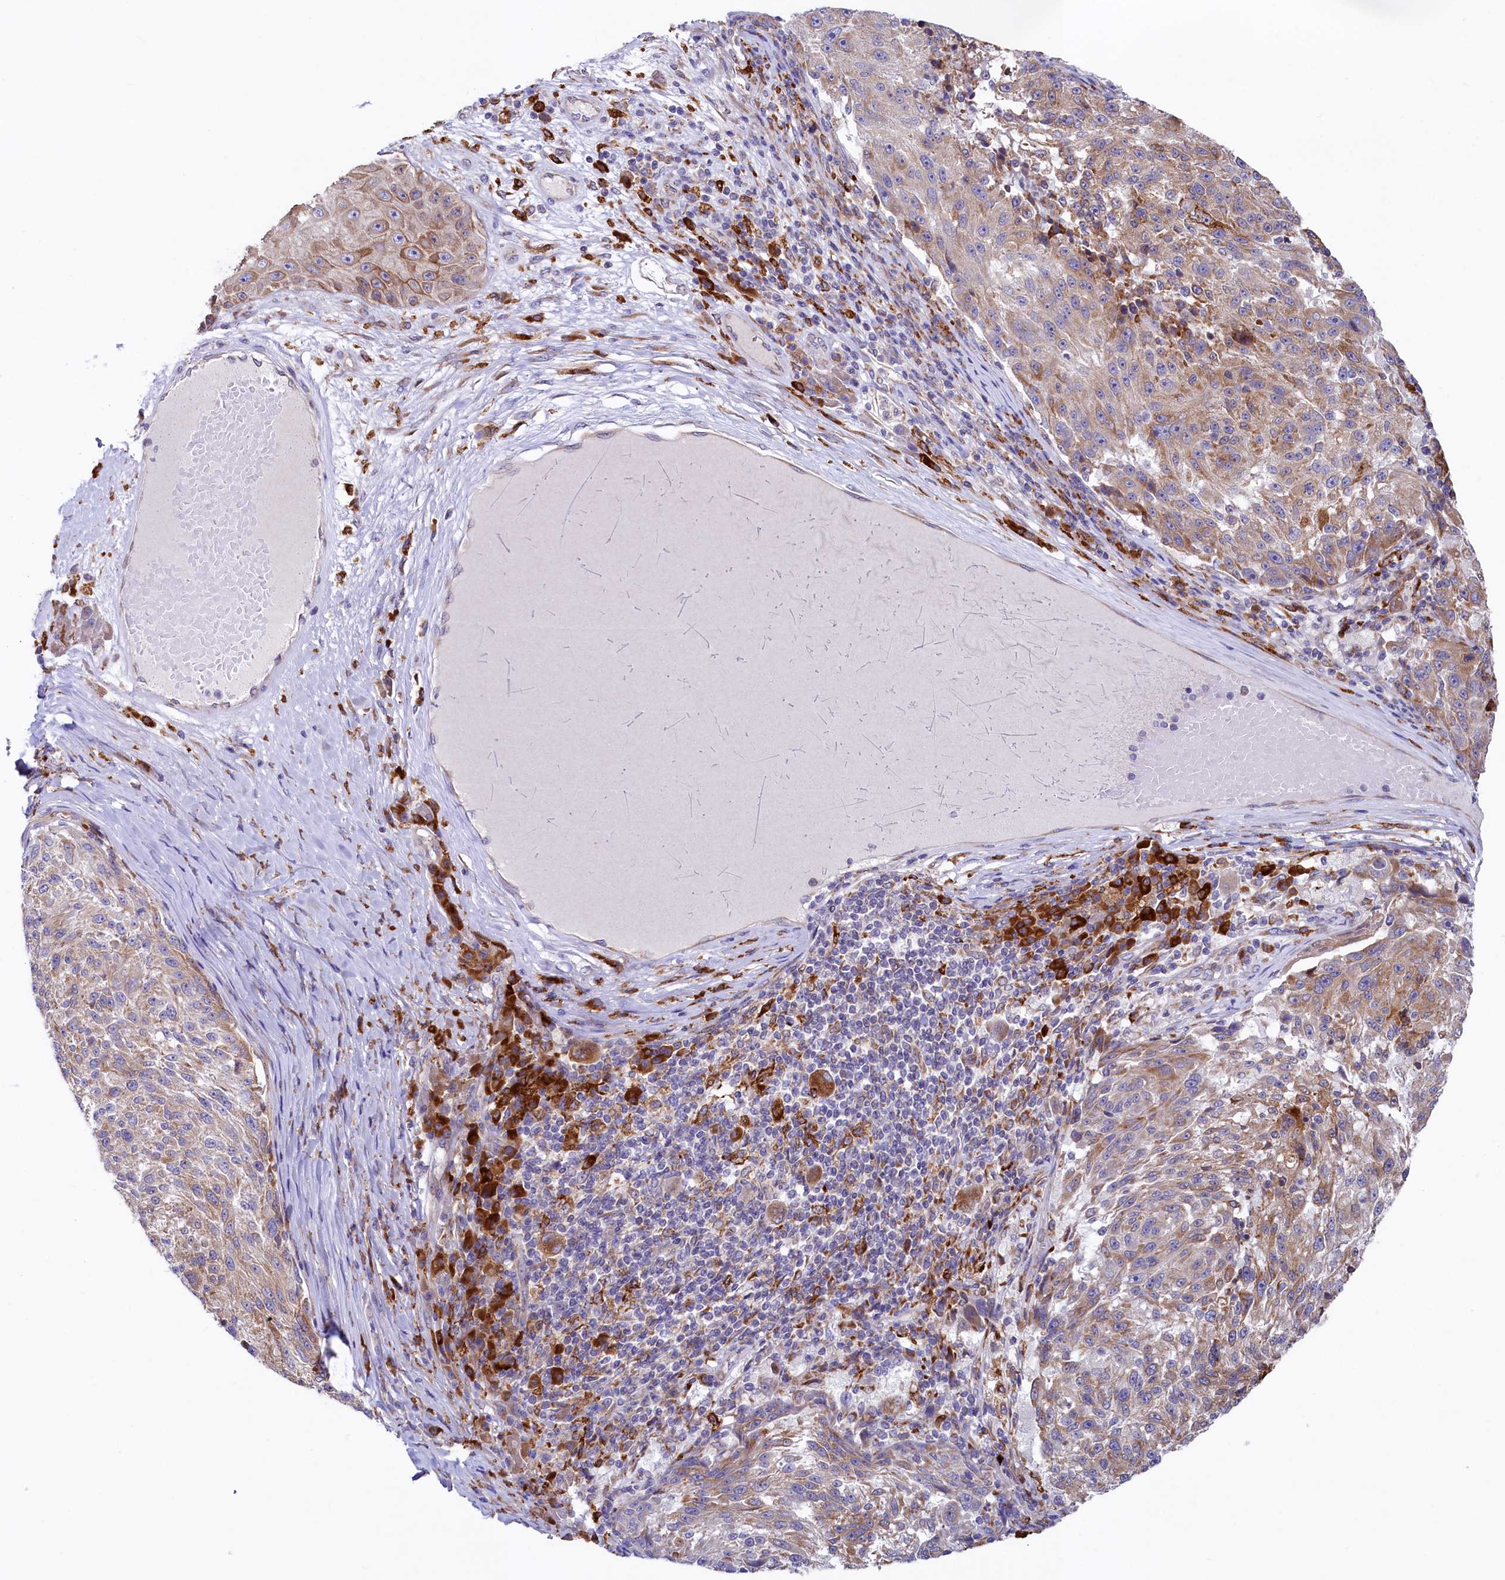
{"staining": {"intensity": "moderate", "quantity": ">75%", "location": "cytoplasmic/membranous"}, "tissue": "melanoma", "cell_type": "Tumor cells", "image_type": "cancer", "snomed": [{"axis": "morphology", "description": "Malignant melanoma, NOS"}, {"axis": "topography", "description": "Skin"}], "caption": "Protein staining demonstrates moderate cytoplasmic/membranous expression in approximately >75% of tumor cells in malignant melanoma.", "gene": "CHID1", "patient": {"sex": "male", "age": 53}}